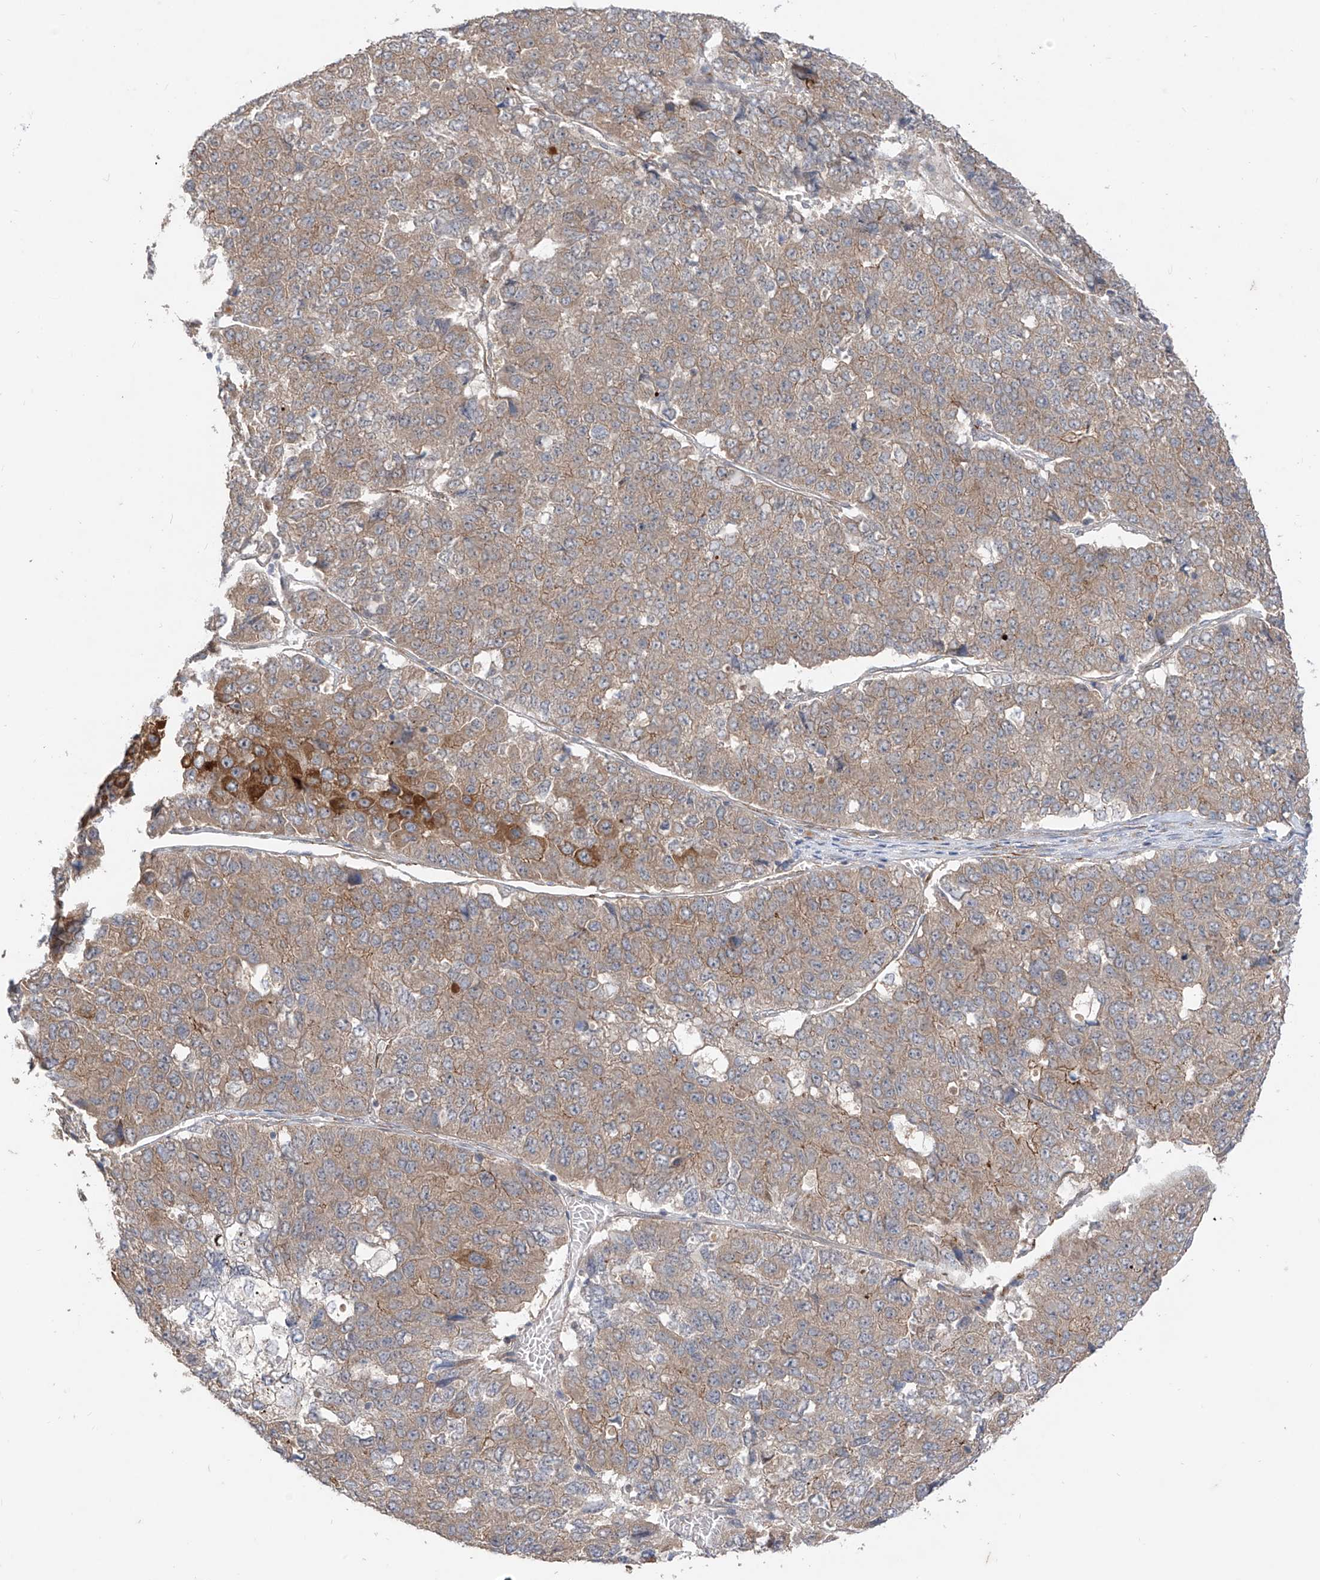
{"staining": {"intensity": "moderate", "quantity": ">75%", "location": "cytoplasmic/membranous"}, "tissue": "pancreatic cancer", "cell_type": "Tumor cells", "image_type": "cancer", "snomed": [{"axis": "morphology", "description": "Adenocarcinoma, NOS"}, {"axis": "topography", "description": "Pancreas"}], "caption": "Tumor cells reveal medium levels of moderate cytoplasmic/membranous staining in approximately >75% of cells in human pancreatic adenocarcinoma. The protein is shown in brown color, while the nuclei are stained blue.", "gene": "MTUS2", "patient": {"sex": "male", "age": 50}}